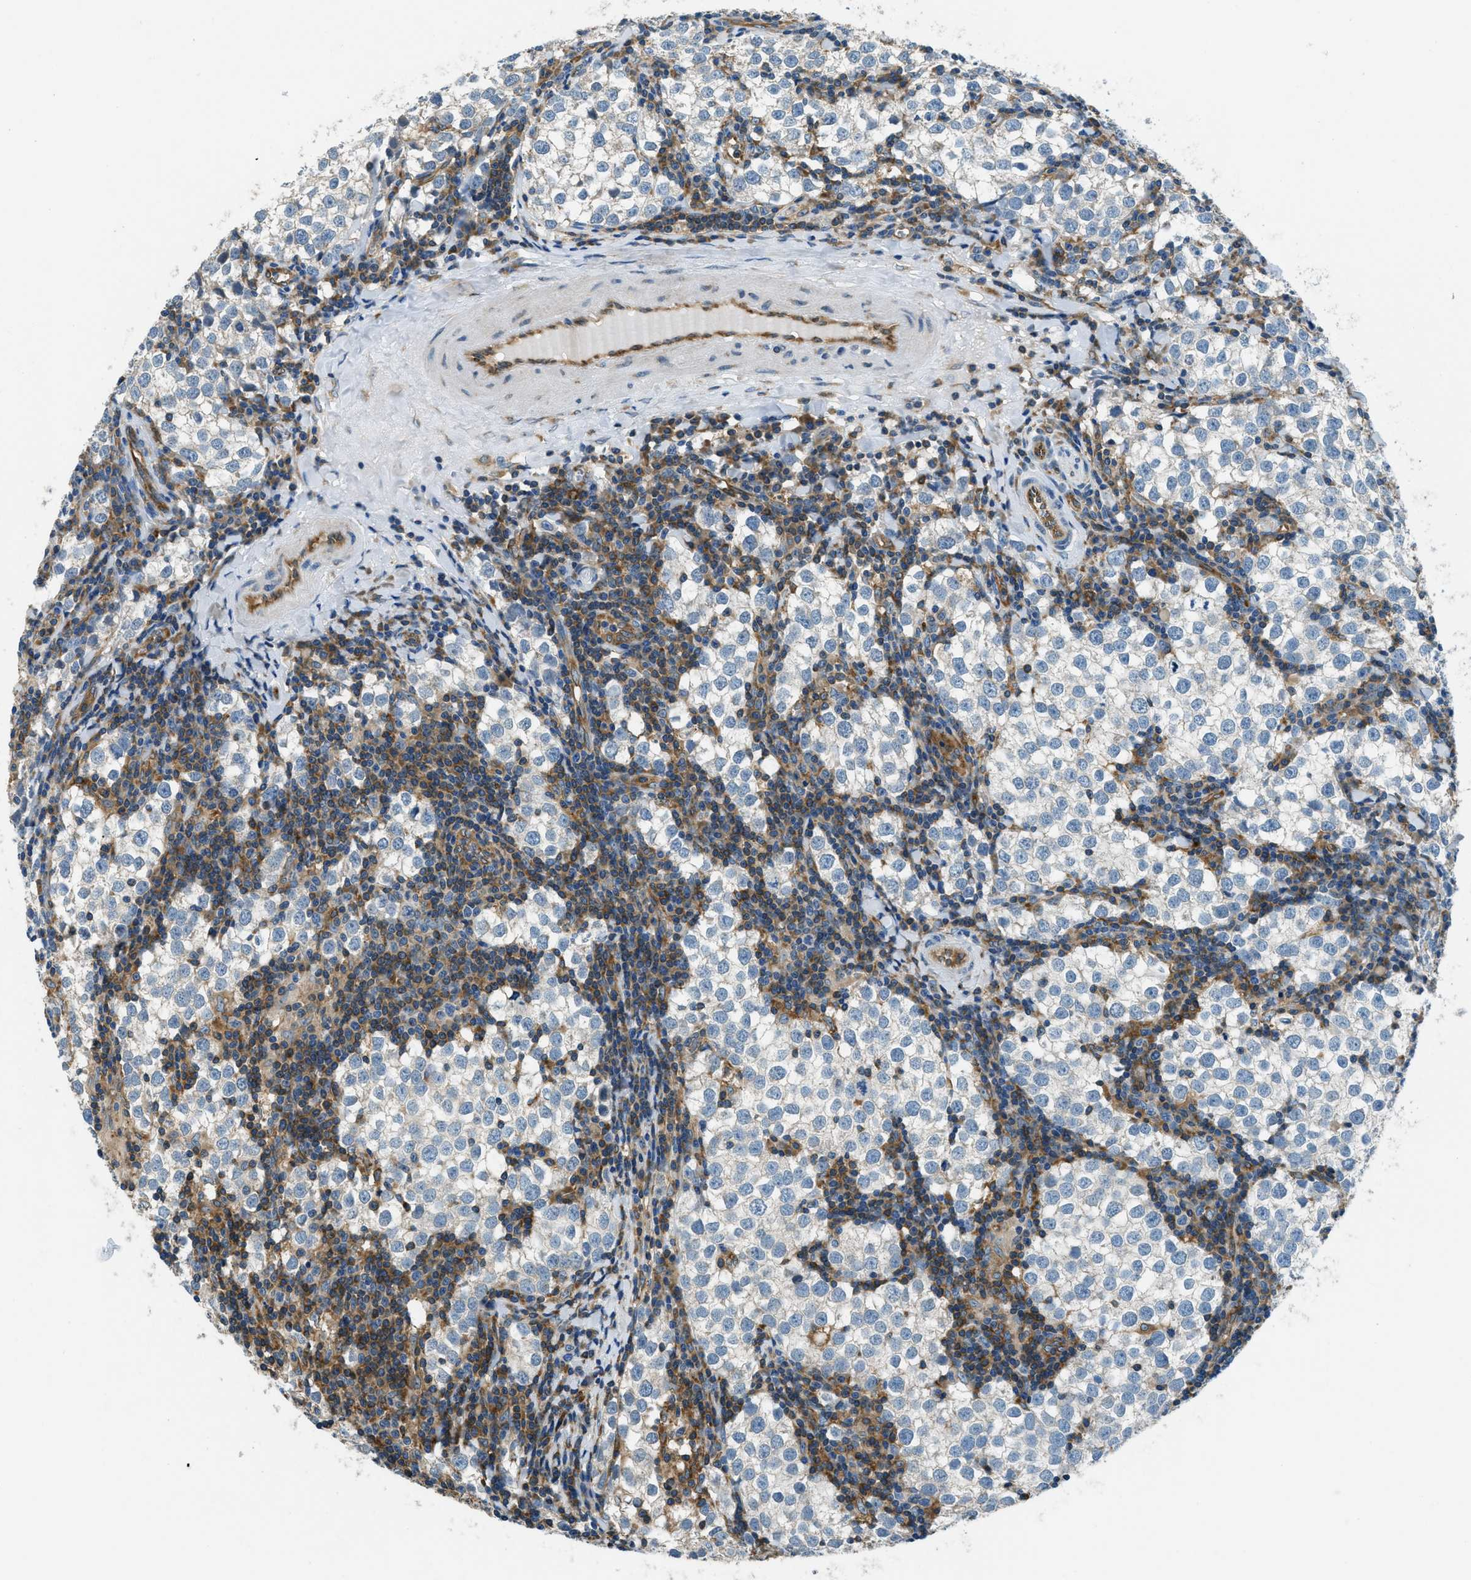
{"staining": {"intensity": "negative", "quantity": "none", "location": "none"}, "tissue": "testis cancer", "cell_type": "Tumor cells", "image_type": "cancer", "snomed": [{"axis": "morphology", "description": "Seminoma, NOS"}, {"axis": "morphology", "description": "Carcinoma, Embryonal, NOS"}, {"axis": "topography", "description": "Testis"}], "caption": "Human testis seminoma stained for a protein using immunohistochemistry reveals no positivity in tumor cells.", "gene": "GIMAP8", "patient": {"sex": "male", "age": 36}}